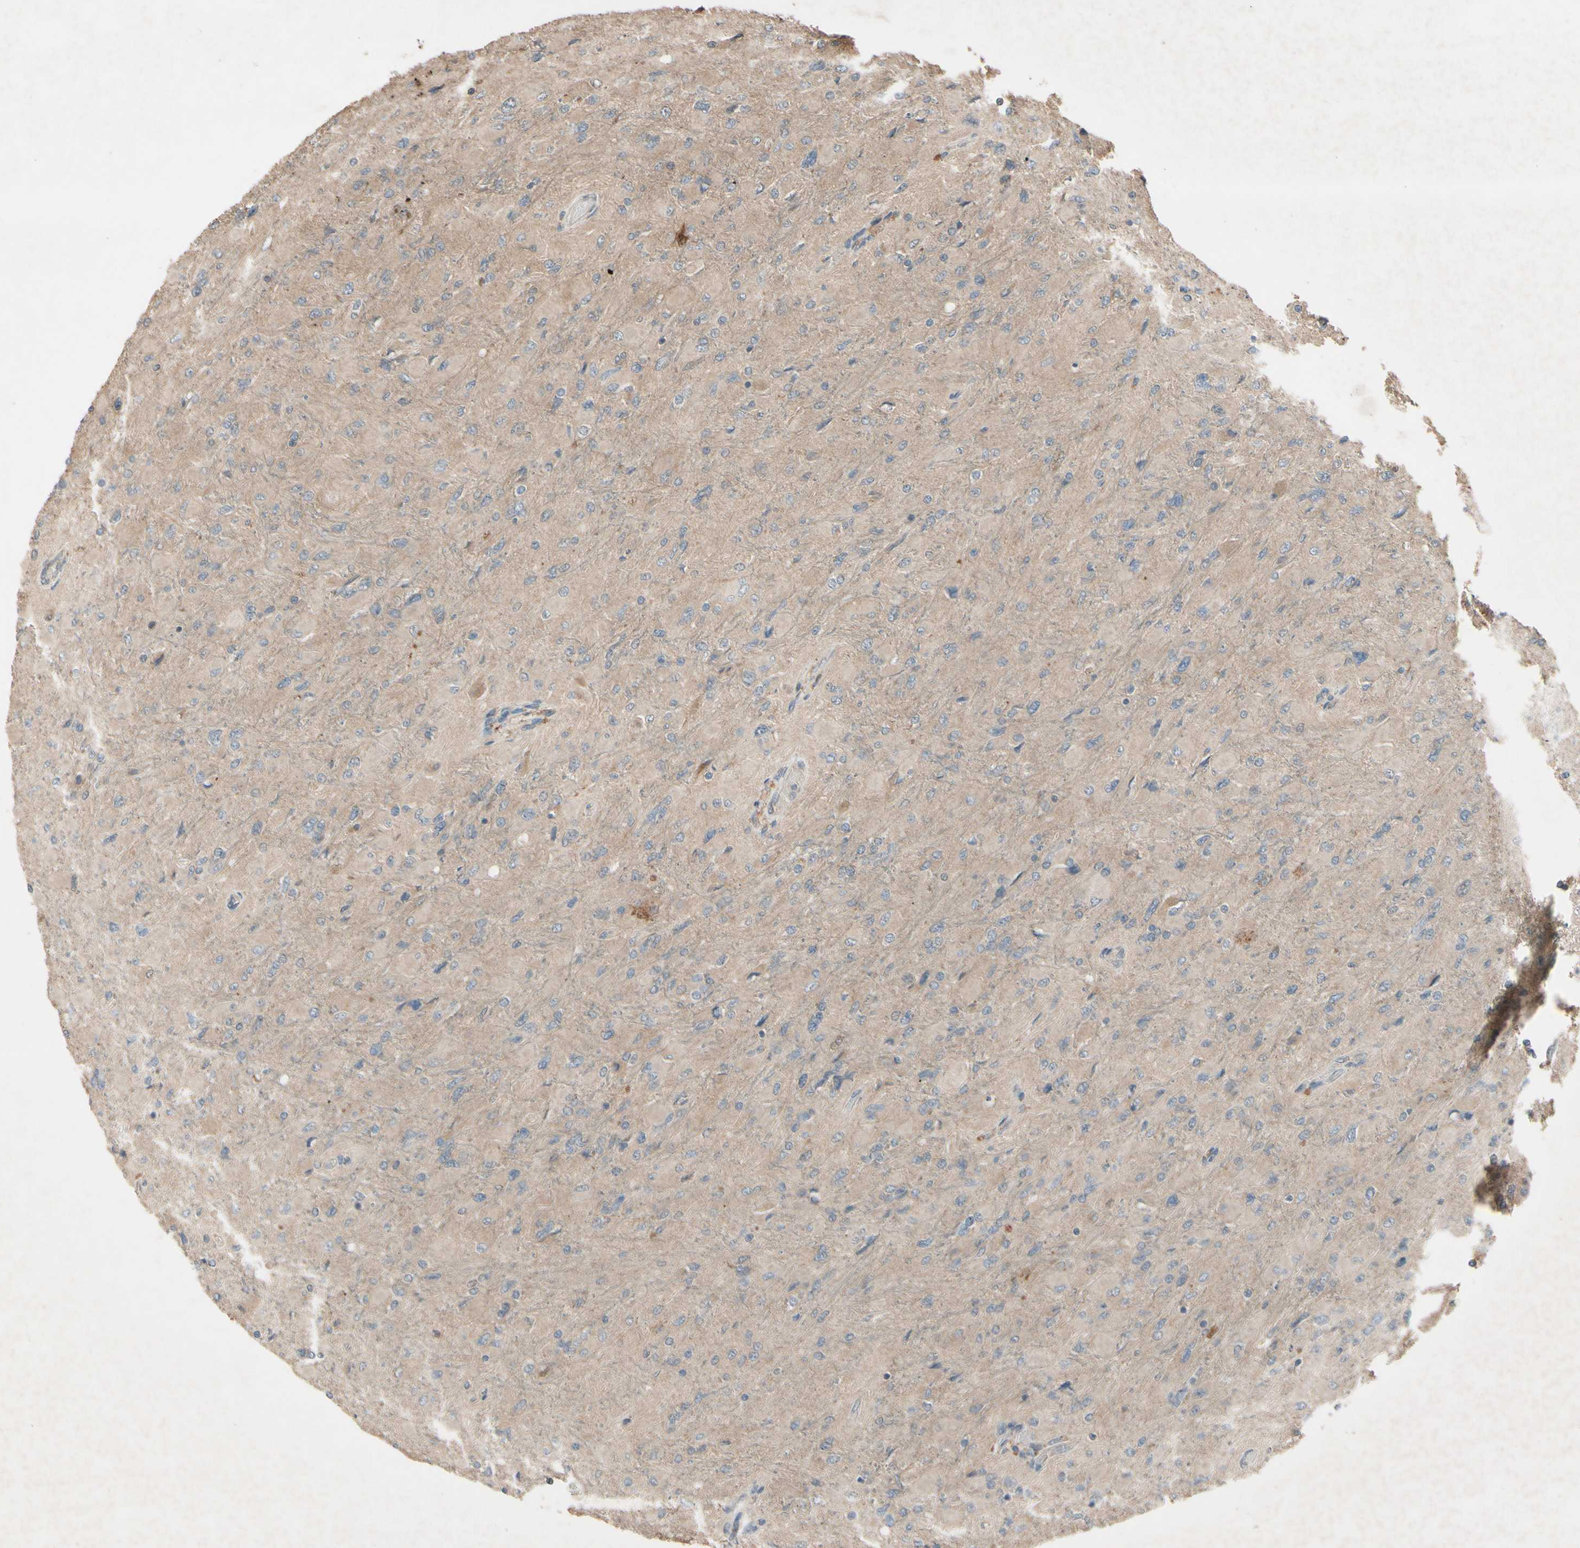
{"staining": {"intensity": "weak", "quantity": ">75%", "location": "cytoplasmic/membranous"}, "tissue": "glioma", "cell_type": "Tumor cells", "image_type": "cancer", "snomed": [{"axis": "morphology", "description": "Glioma, malignant, High grade"}, {"axis": "topography", "description": "Cerebral cortex"}], "caption": "Protein expression analysis of glioma reveals weak cytoplasmic/membranous positivity in about >75% of tumor cells.", "gene": "NSF", "patient": {"sex": "female", "age": 36}}